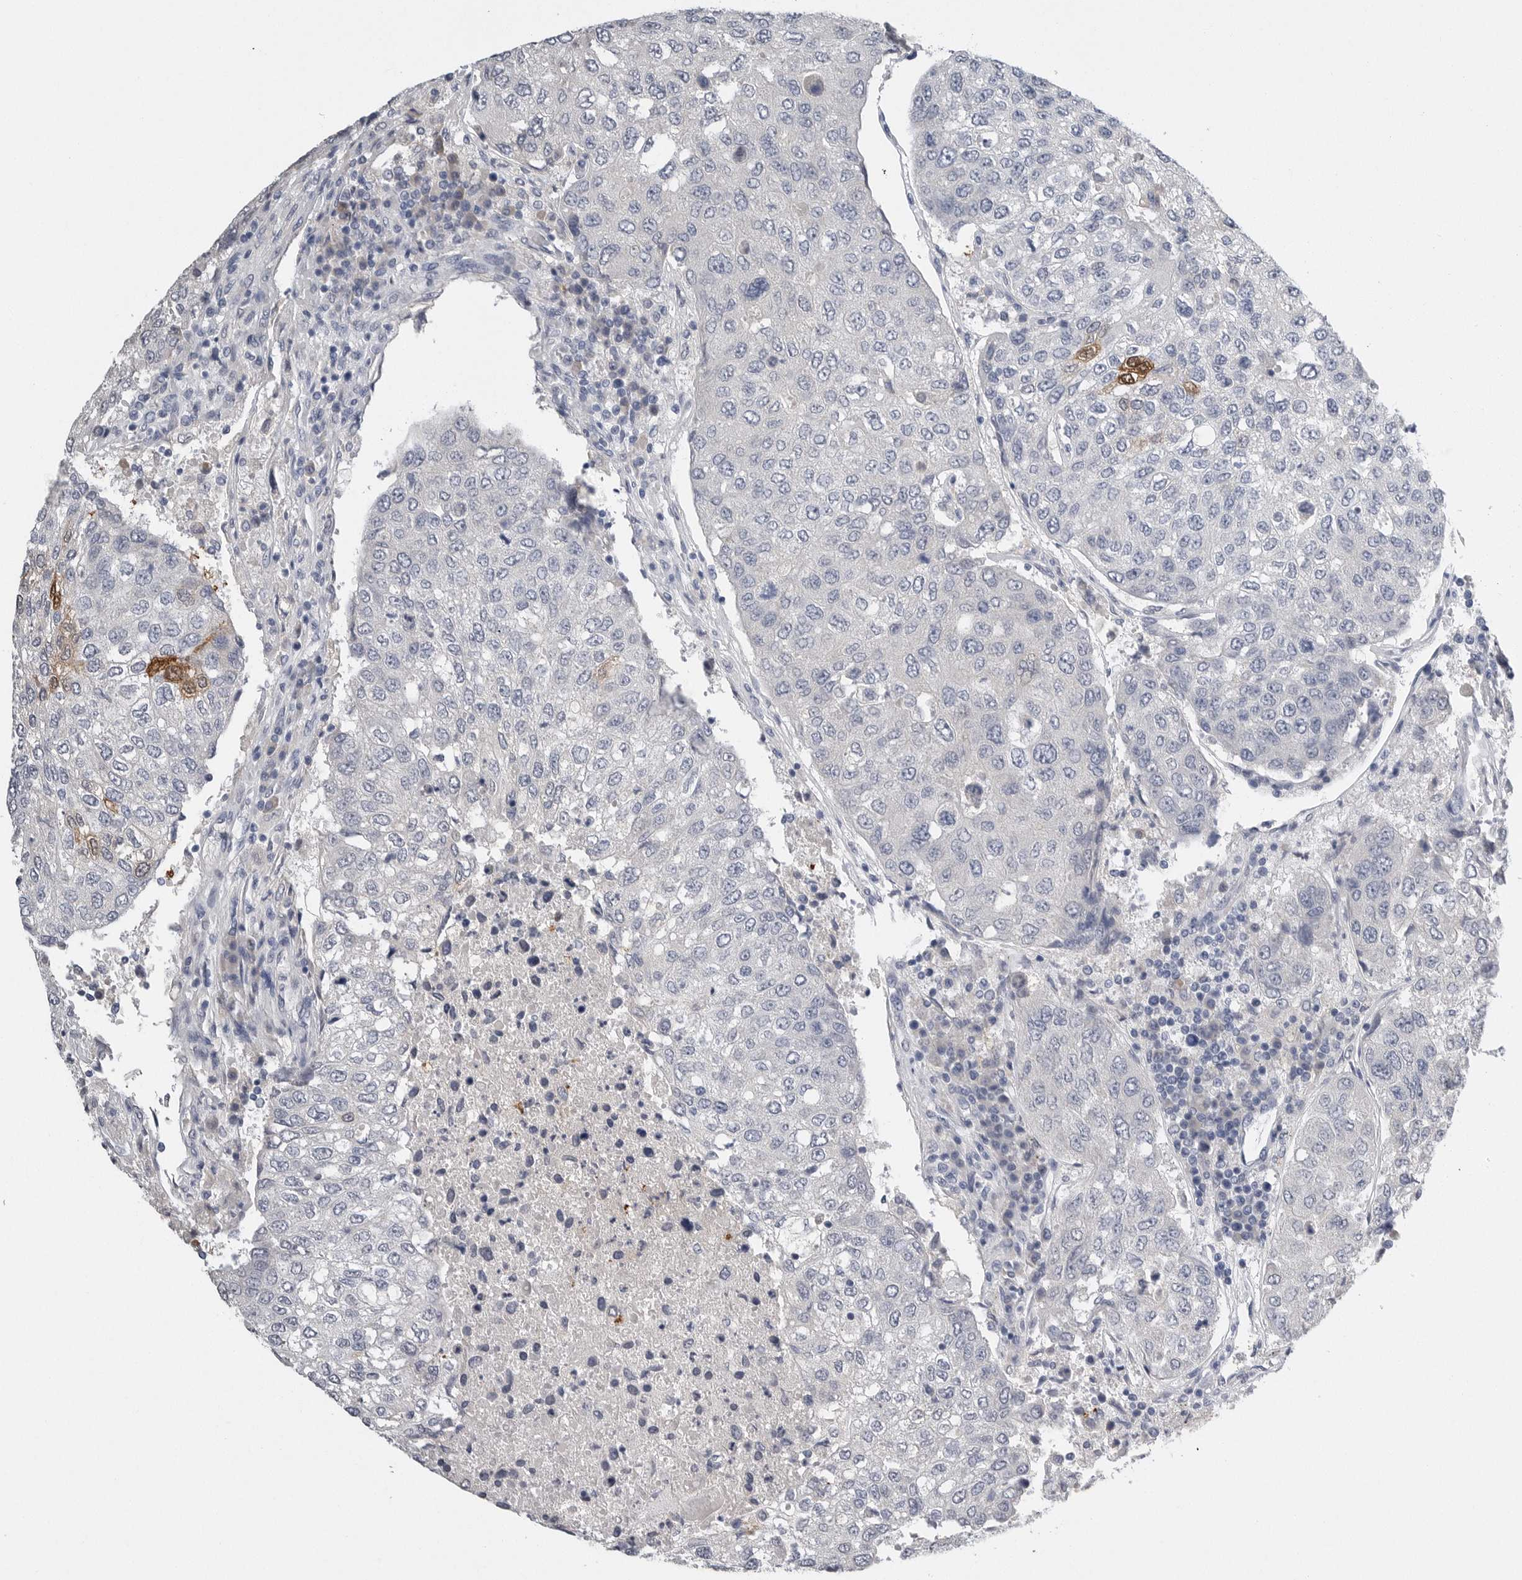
{"staining": {"intensity": "negative", "quantity": "none", "location": "none"}, "tissue": "urothelial cancer", "cell_type": "Tumor cells", "image_type": "cancer", "snomed": [{"axis": "morphology", "description": "Urothelial carcinoma, High grade"}, {"axis": "topography", "description": "Lymph node"}, {"axis": "topography", "description": "Urinary bladder"}], "caption": "Immunohistochemistry of high-grade urothelial carcinoma shows no positivity in tumor cells.", "gene": "FABP6", "patient": {"sex": "male", "age": 51}}